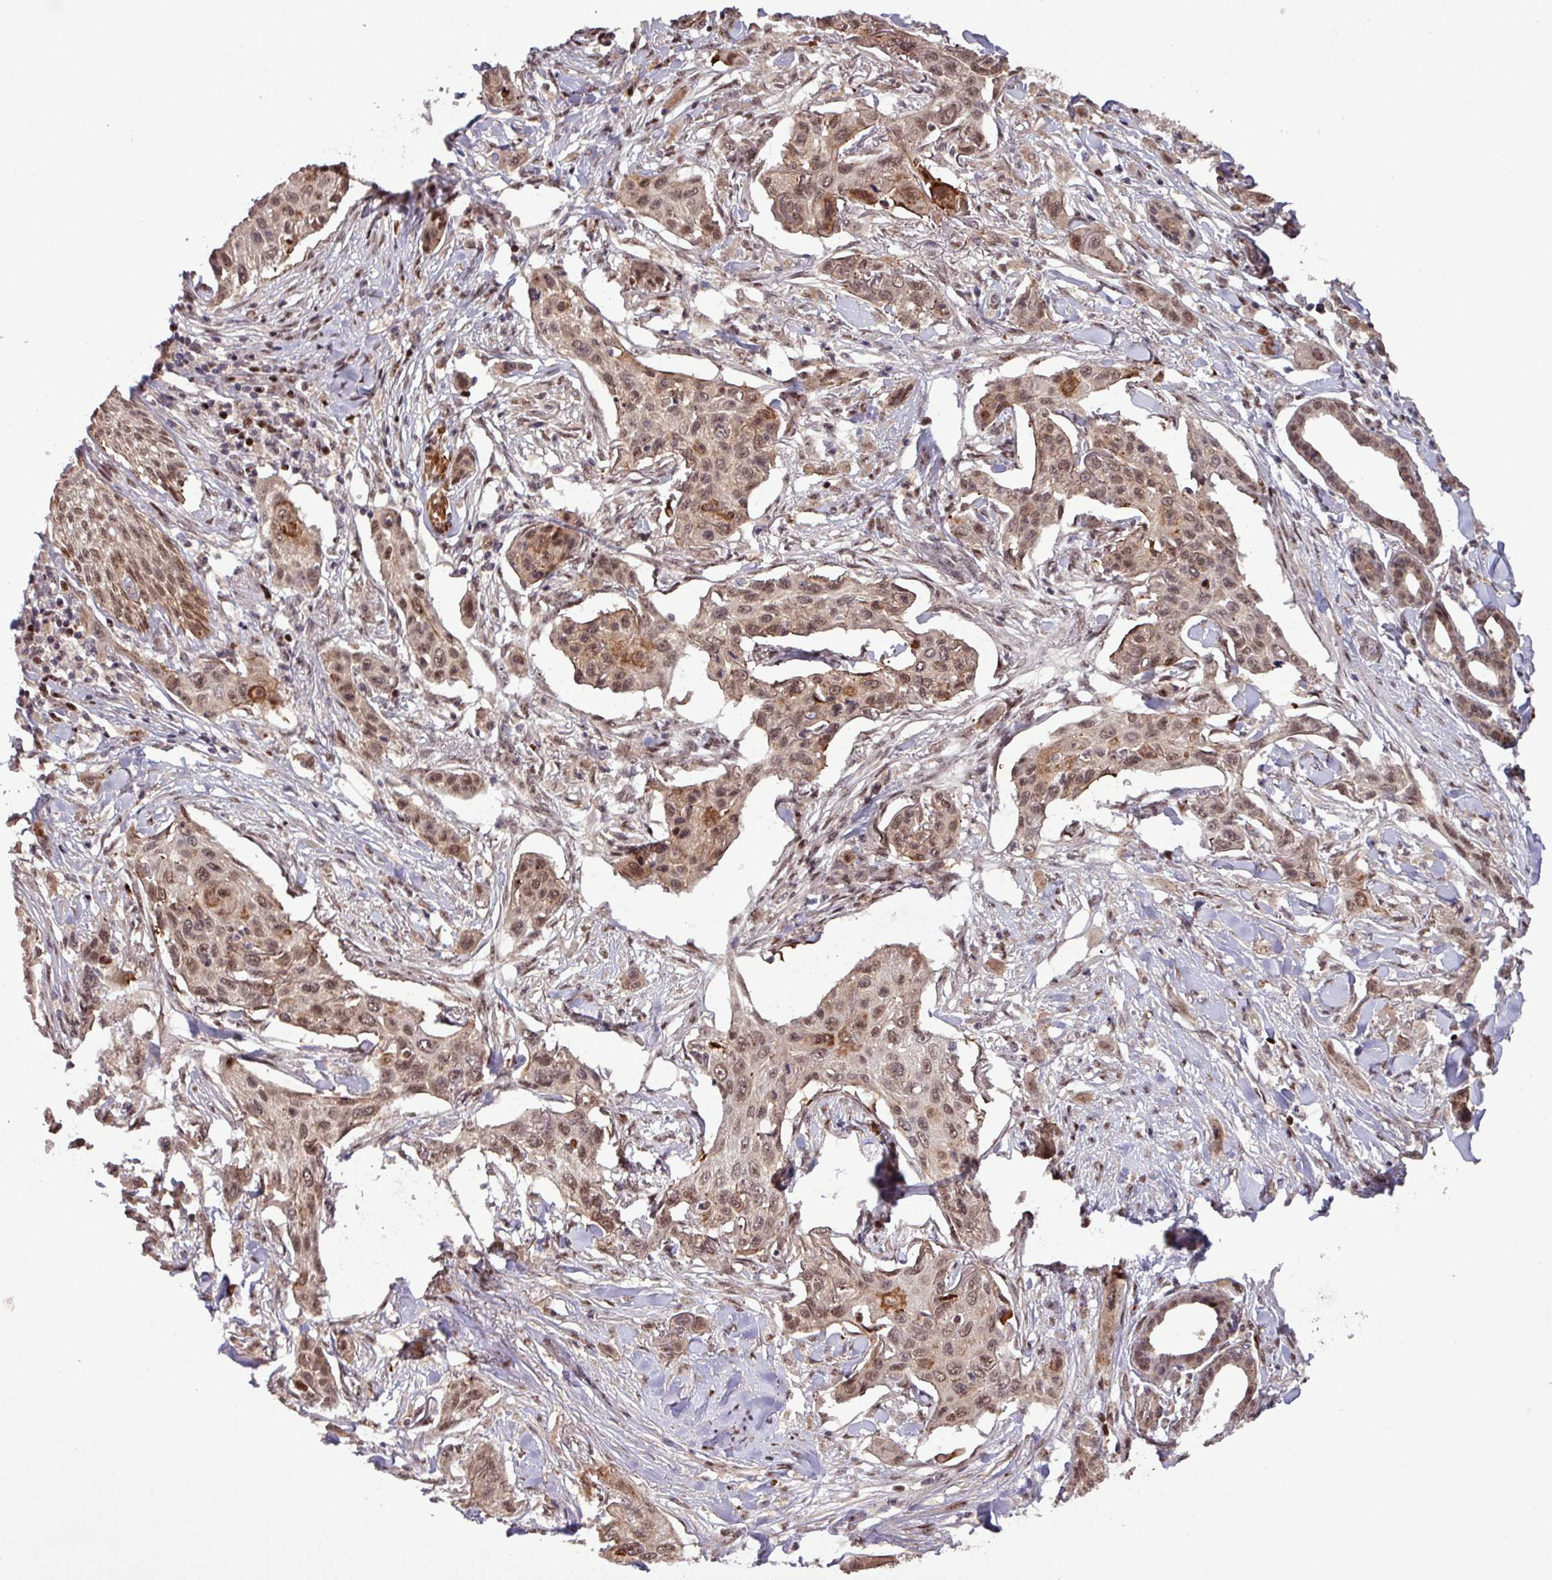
{"staining": {"intensity": "moderate", "quantity": ">75%", "location": "nuclear"}, "tissue": "skin cancer", "cell_type": "Tumor cells", "image_type": "cancer", "snomed": [{"axis": "morphology", "description": "Squamous cell carcinoma, NOS"}, {"axis": "topography", "description": "Skin"}], "caption": "Immunohistochemistry image of human squamous cell carcinoma (skin) stained for a protein (brown), which shows medium levels of moderate nuclear staining in approximately >75% of tumor cells.", "gene": "SLC22A24", "patient": {"sex": "male", "age": 63}}